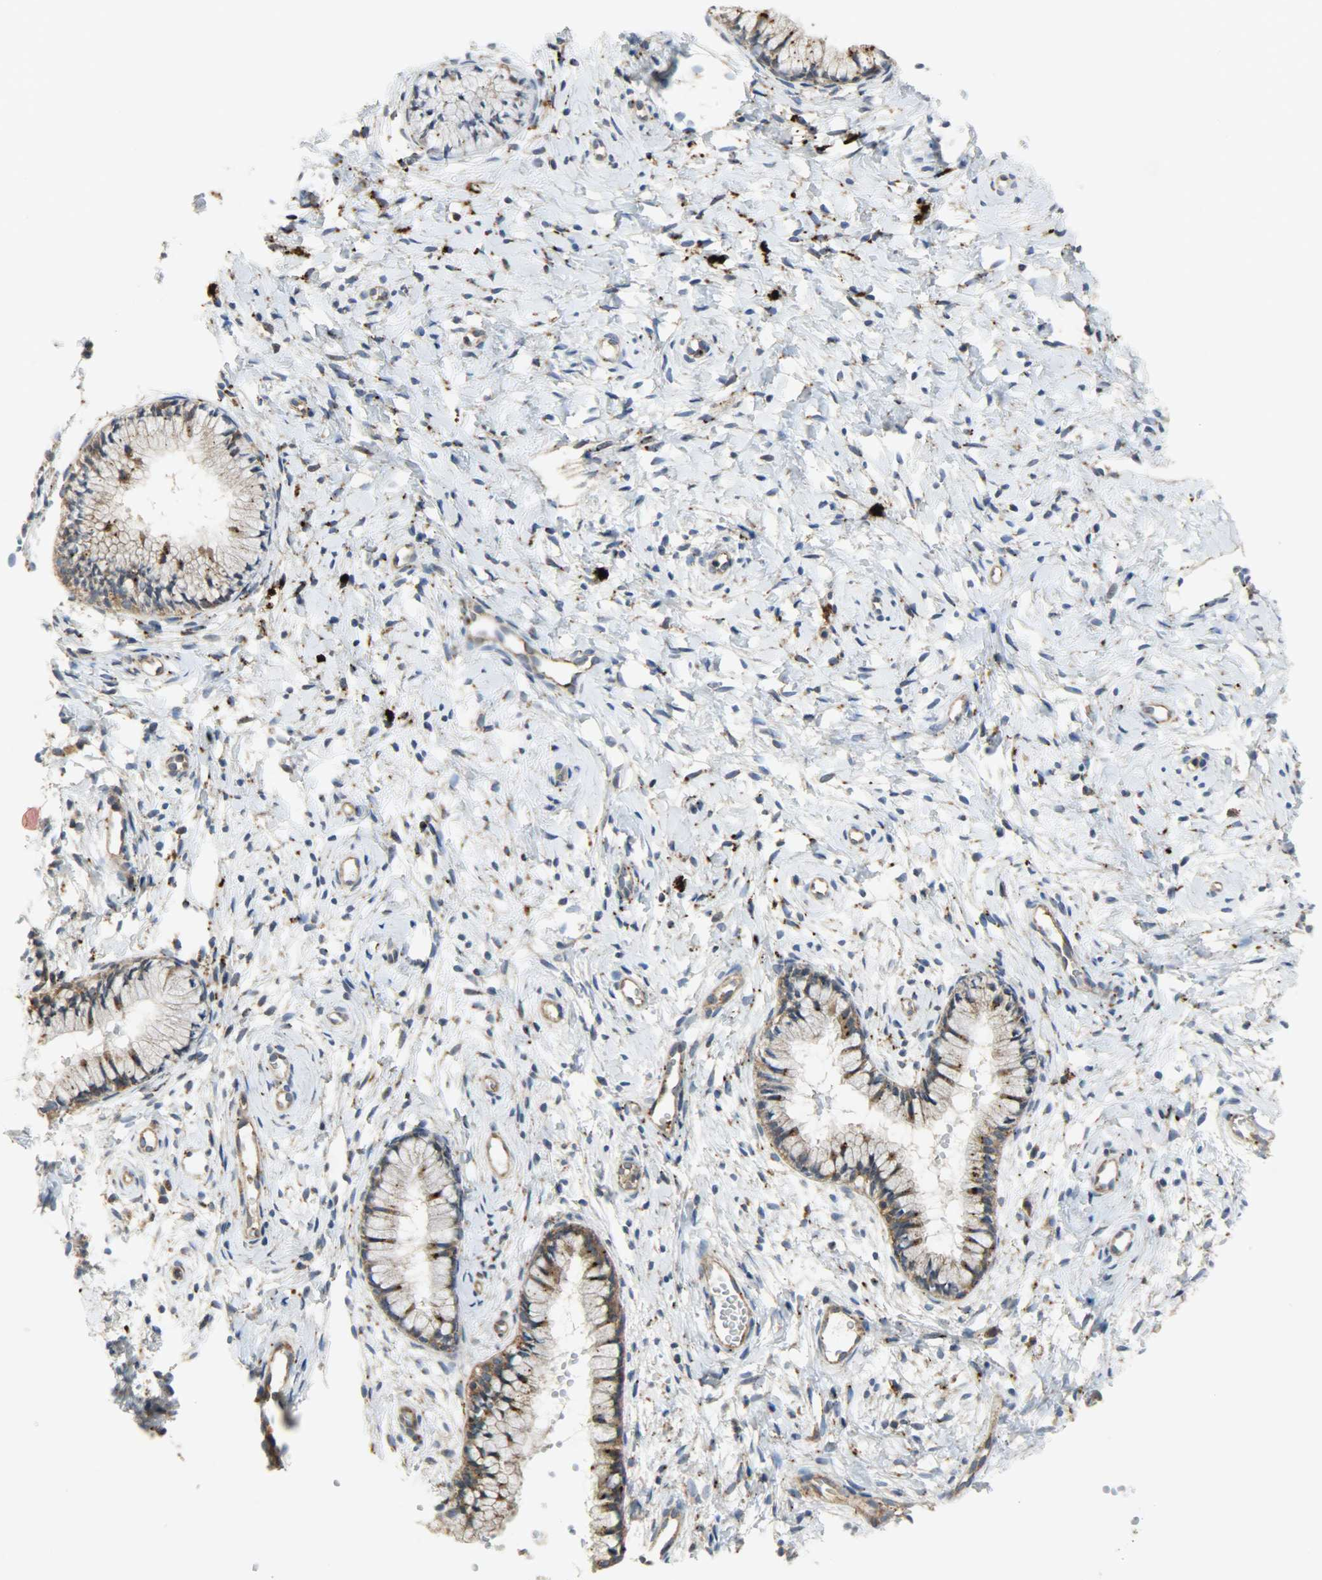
{"staining": {"intensity": "moderate", "quantity": ">75%", "location": "cytoplasmic/membranous"}, "tissue": "cervix", "cell_type": "Glandular cells", "image_type": "normal", "snomed": [{"axis": "morphology", "description": "Normal tissue, NOS"}, {"axis": "topography", "description": "Cervix"}], "caption": "A high-resolution micrograph shows immunohistochemistry (IHC) staining of benign cervix, which reveals moderate cytoplasmic/membranous staining in about >75% of glandular cells. The staining is performed using DAB brown chromogen to label protein expression. The nuclei are counter-stained blue using hematoxylin.", "gene": "GIT2", "patient": {"sex": "female", "age": 46}}